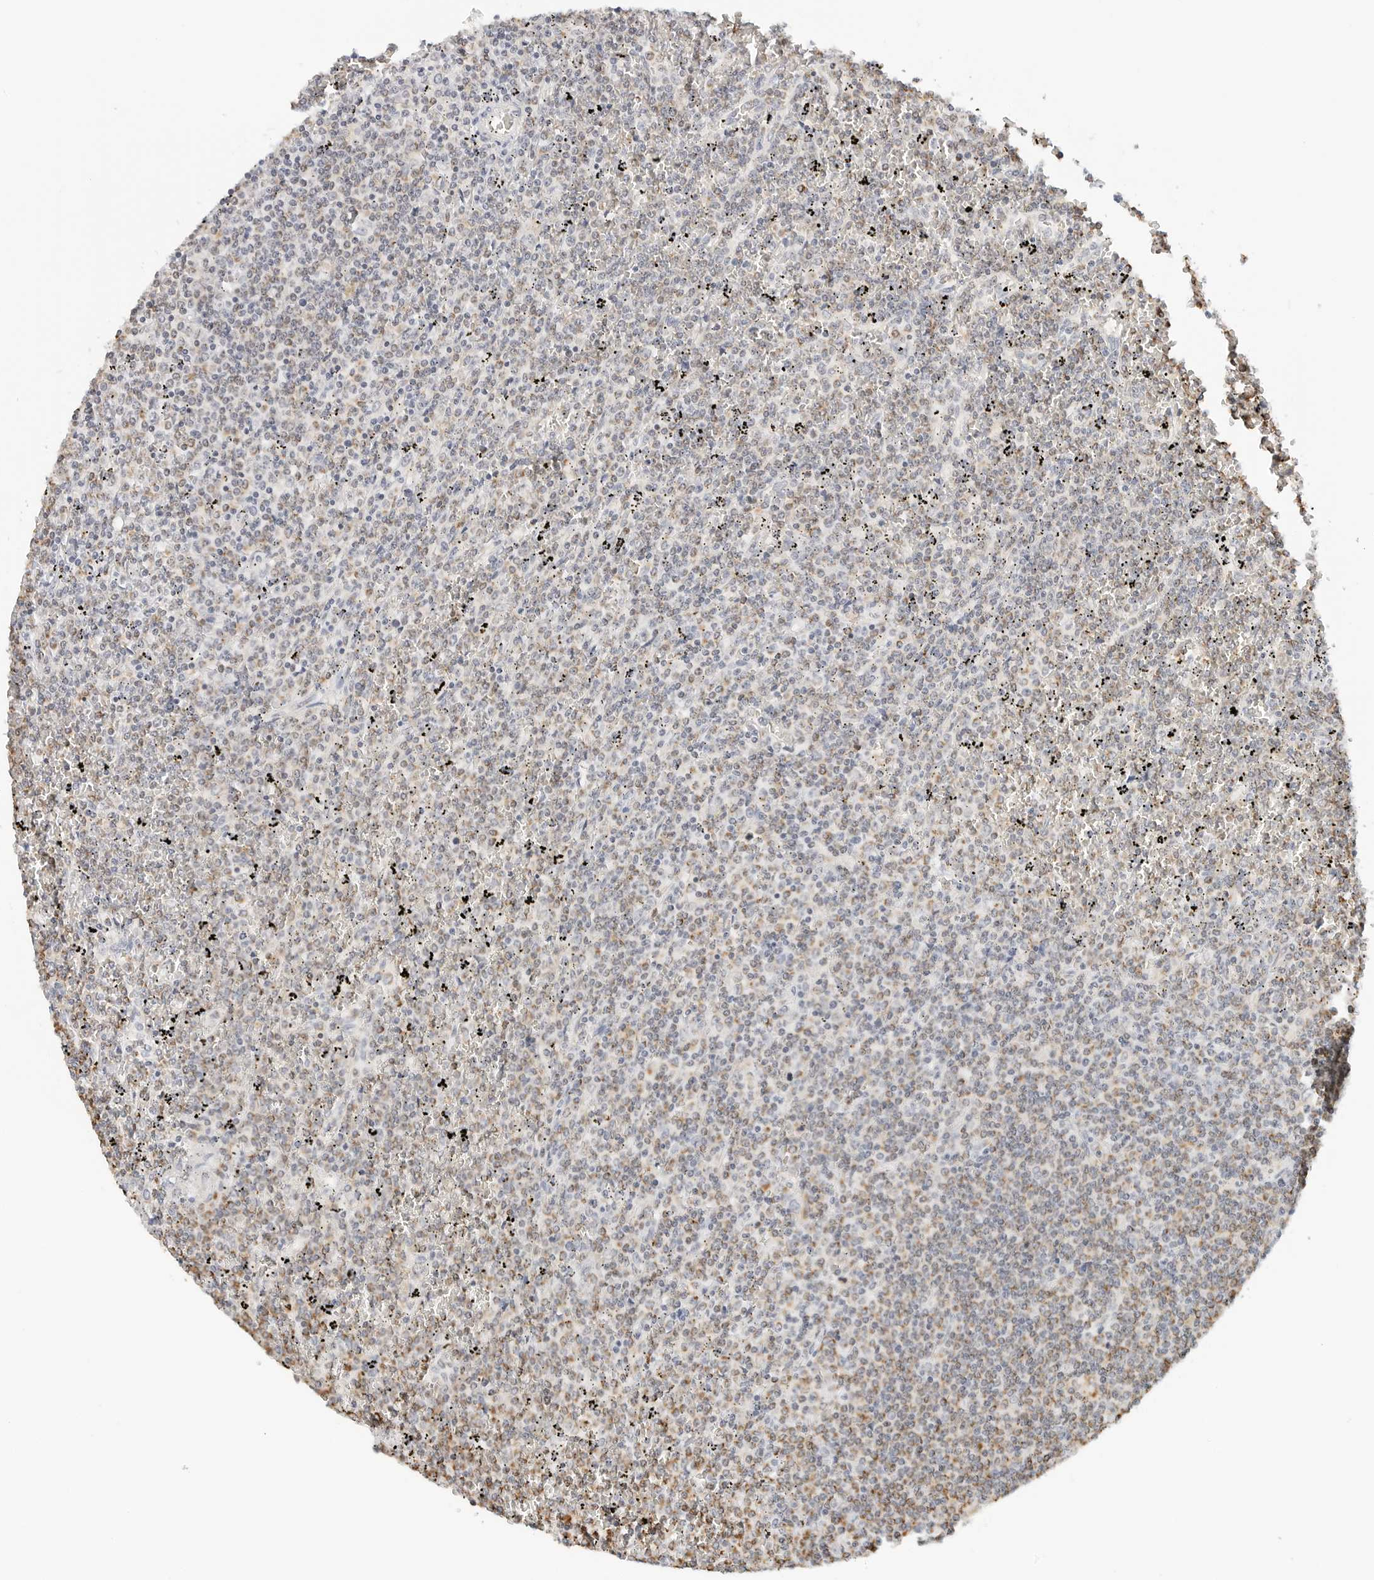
{"staining": {"intensity": "weak", "quantity": "25%-75%", "location": "cytoplasmic/membranous"}, "tissue": "lymphoma", "cell_type": "Tumor cells", "image_type": "cancer", "snomed": [{"axis": "morphology", "description": "Malignant lymphoma, non-Hodgkin's type, Low grade"}, {"axis": "topography", "description": "Spleen"}], "caption": "The immunohistochemical stain labels weak cytoplasmic/membranous positivity in tumor cells of low-grade malignant lymphoma, non-Hodgkin's type tissue.", "gene": "ATL1", "patient": {"sex": "female", "age": 19}}